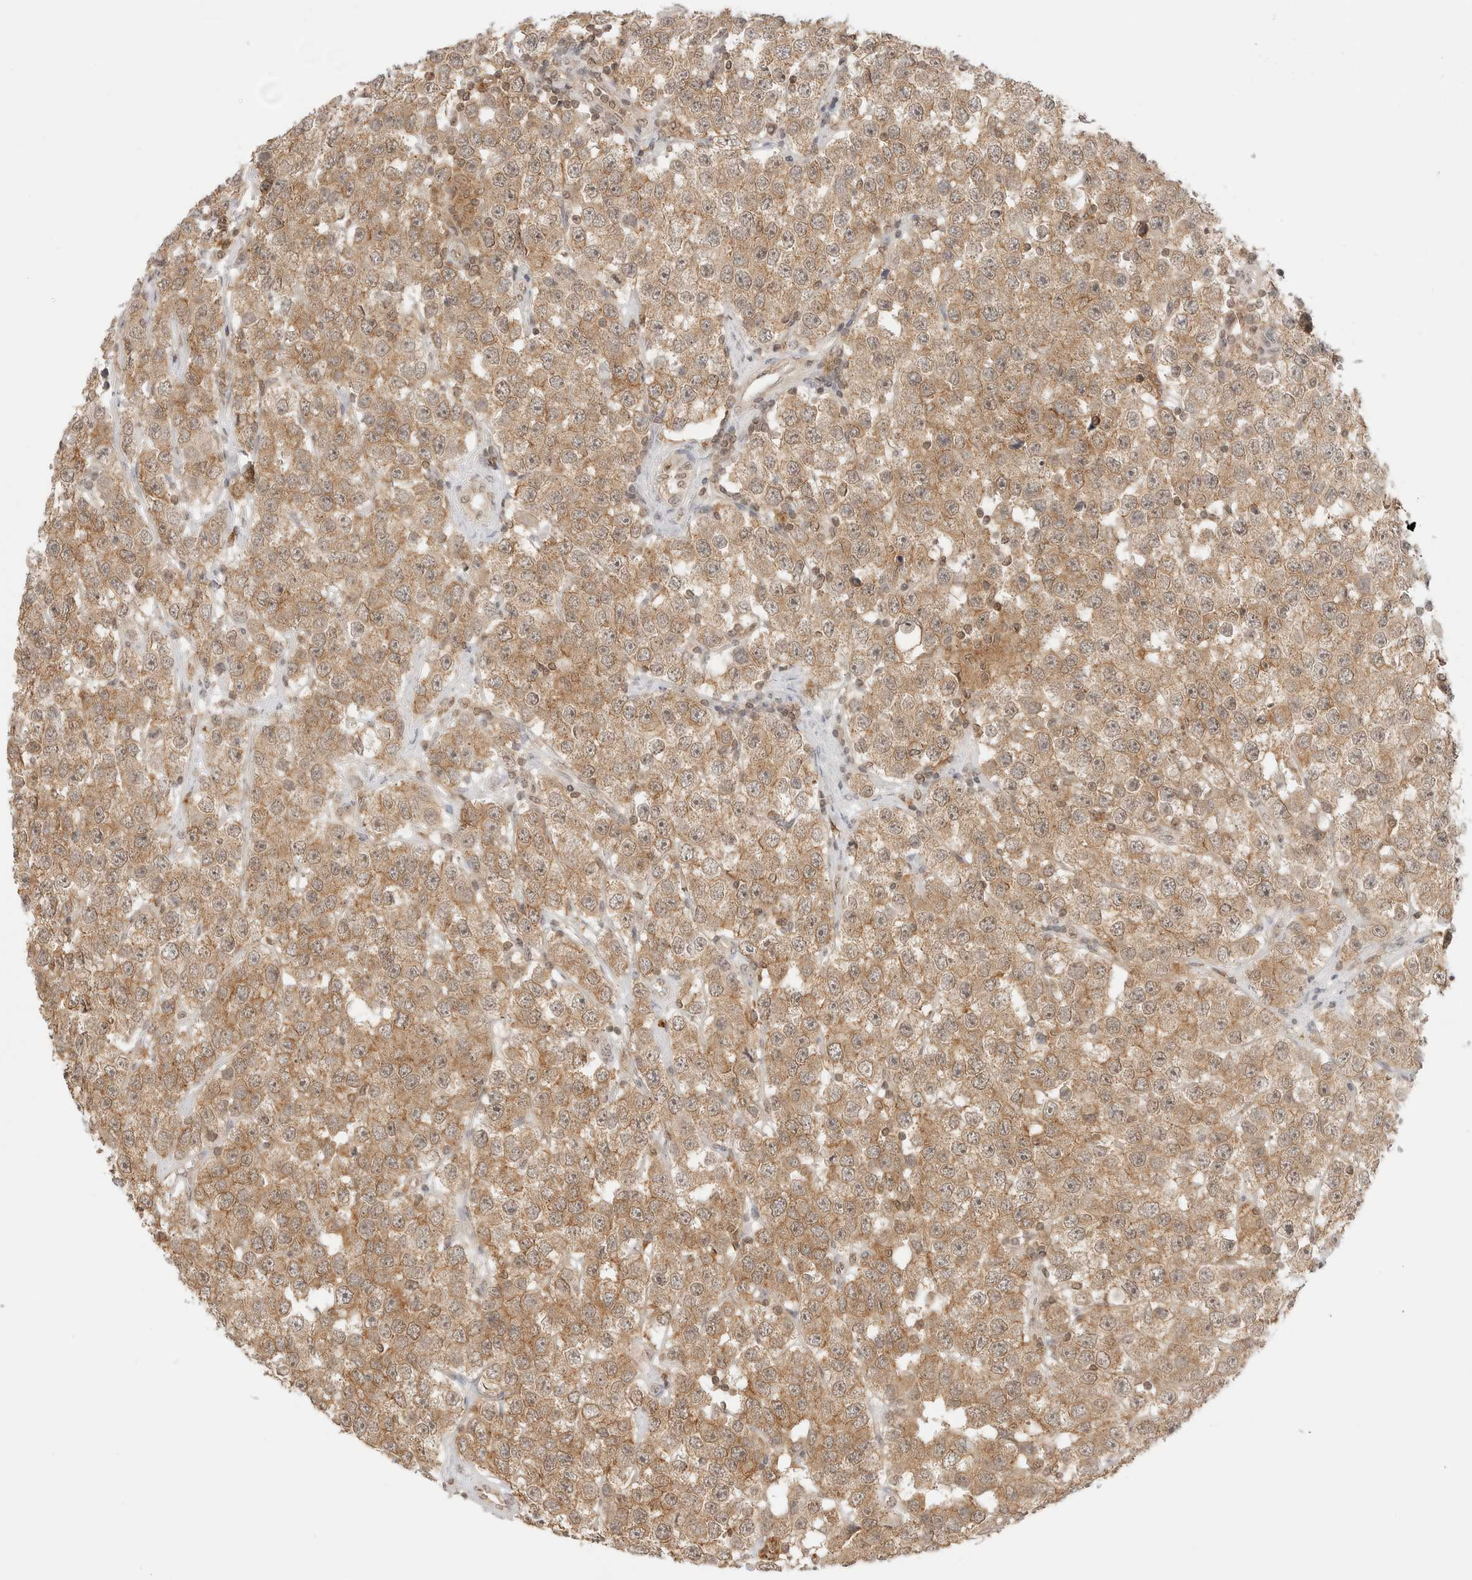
{"staining": {"intensity": "moderate", "quantity": ">75%", "location": "cytoplasmic/membranous"}, "tissue": "testis cancer", "cell_type": "Tumor cells", "image_type": "cancer", "snomed": [{"axis": "morphology", "description": "Seminoma, NOS"}, {"axis": "topography", "description": "Testis"}], "caption": "Protein analysis of testis seminoma tissue exhibits moderate cytoplasmic/membranous positivity in about >75% of tumor cells. The staining was performed using DAB (3,3'-diaminobenzidine), with brown indicating positive protein expression. Nuclei are stained blue with hematoxylin.", "gene": "EPHA1", "patient": {"sex": "male", "age": 28}}